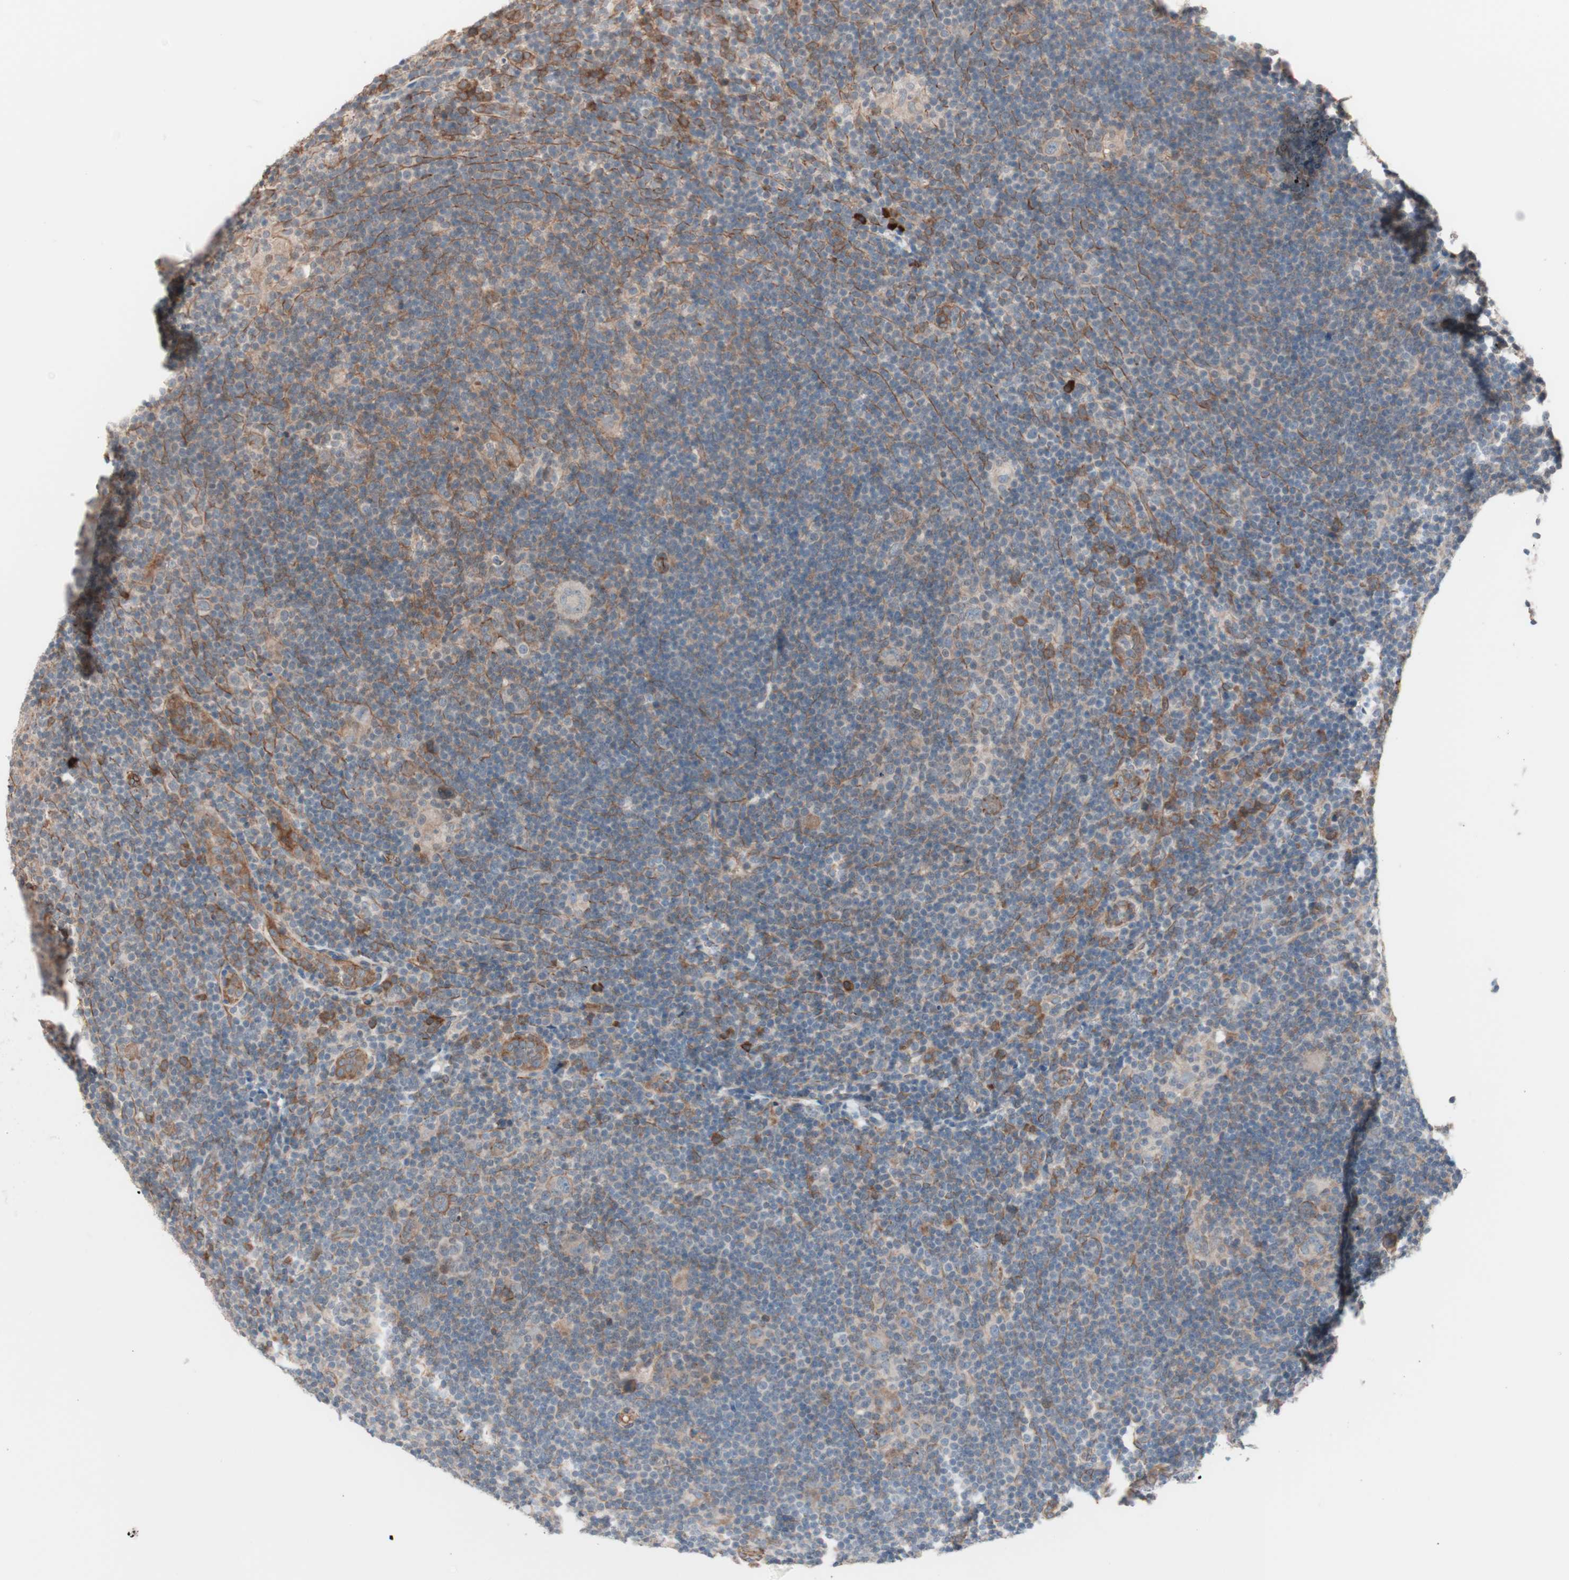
{"staining": {"intensity": "moderate", "quantity": ">75%", "location": "cytoplasmic/membranous"}, "tissue": "lymphoma", "cell_type": "Tumor cells", "image_type": "cancer", "snomed": [{"axis": "morphology", "description": "Hodgkin's disease, NOS"}, {"axis": "topography", "description": "Lymph node"}], "caption": "Brown immunohistochemical staining in lymphoma shows moderate cytoplasmic/membranous expression in about >75% of tumor cells.", "gene": "ALG5", "patient": {"sex": "female", "age": 57}}